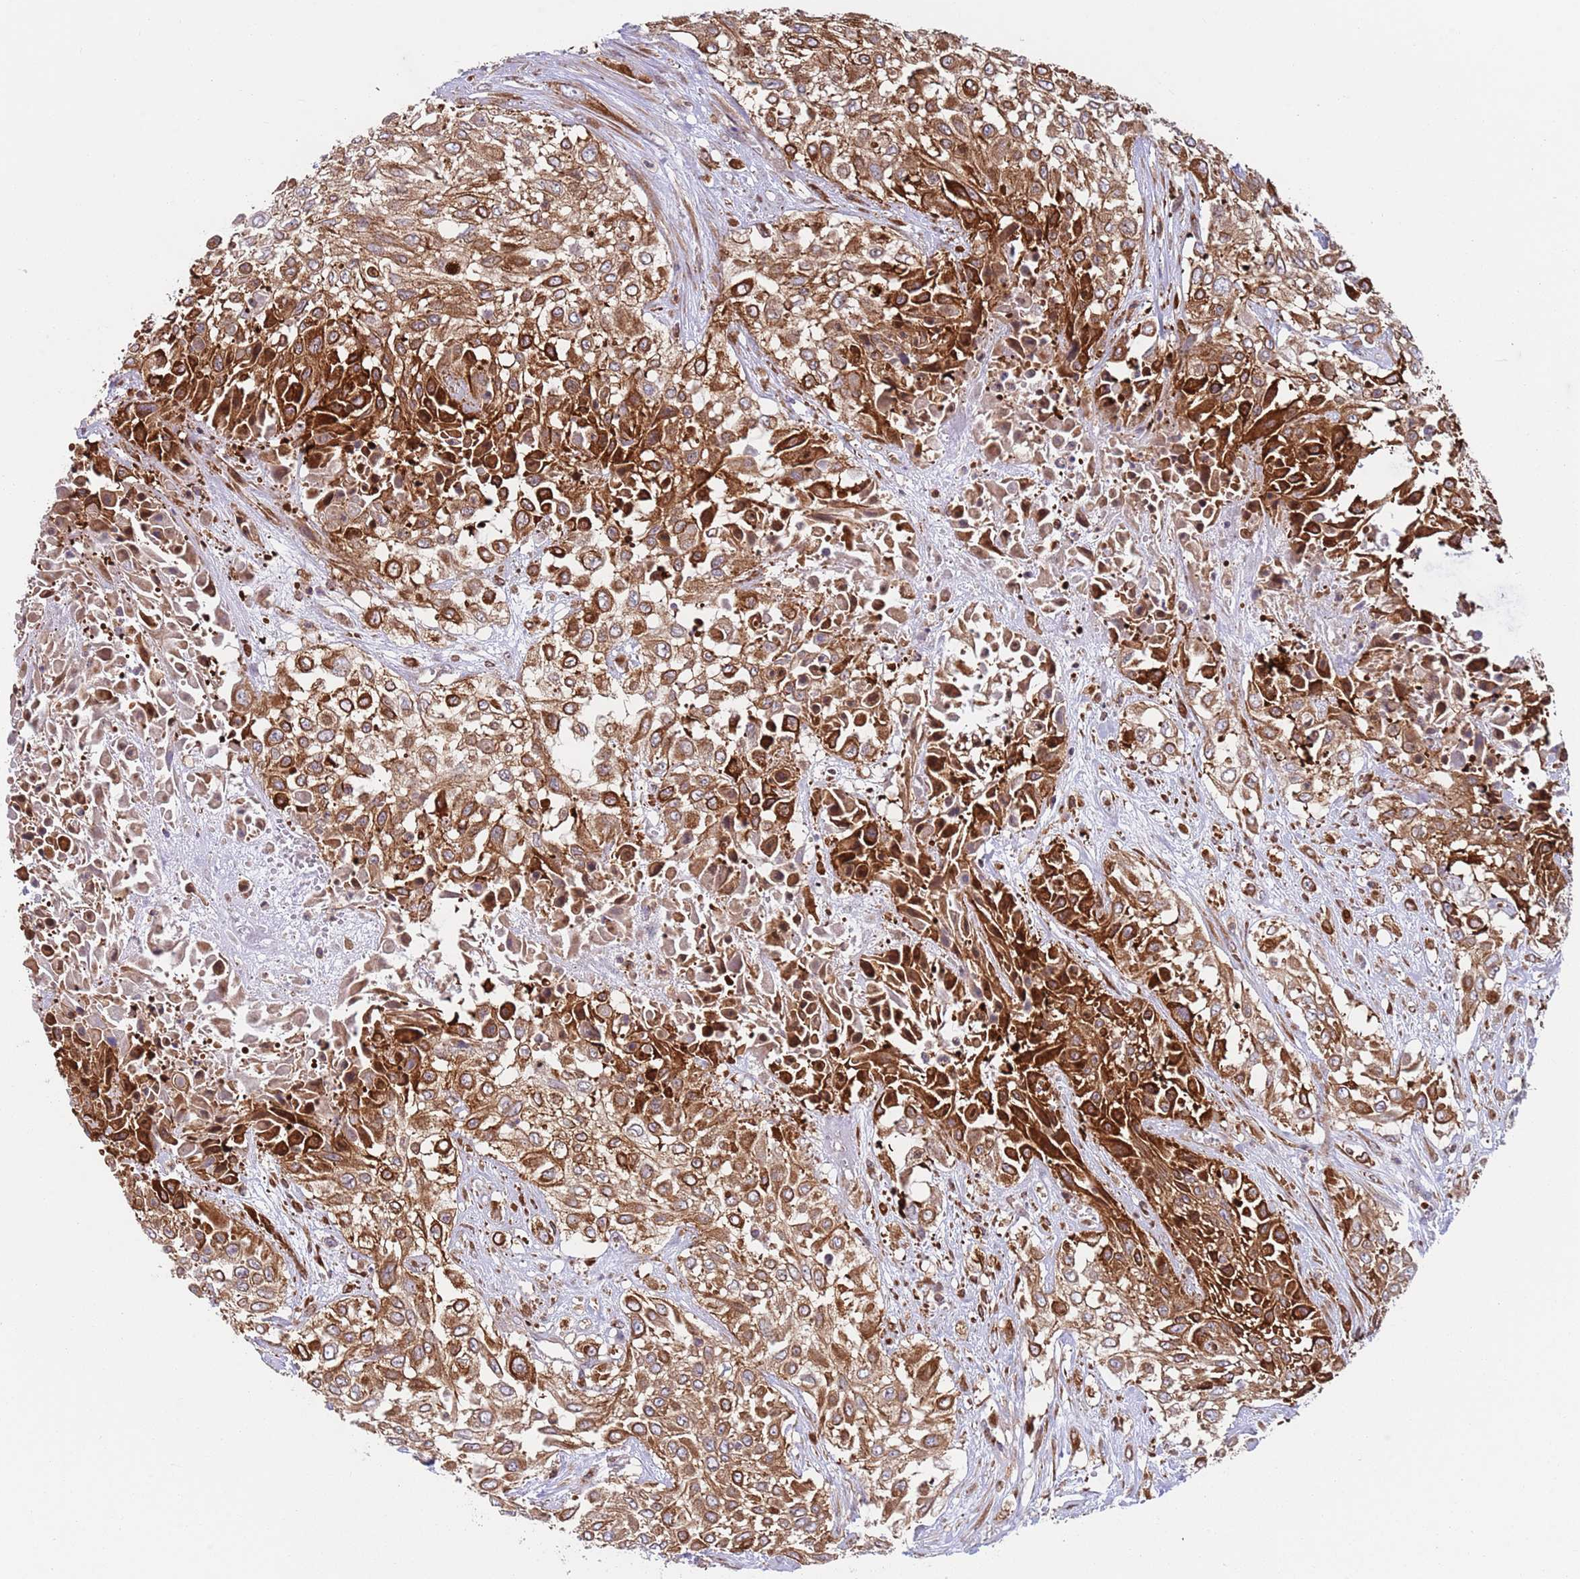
{"staining": {"intensity": "strong", "quantity": ">75%", "location": "cytoplasmic/membranous"}, "tissue": "urothelial cancer", "cell_type": "Tumor cells", "image_type": "cancer", "snomed": [{"axis": "morphology", "description": "Urothelial carcinoma, High grade"}, {"axis": "topography", "description": "Urinary bladder"}], "caption": "Immunohistochemical staining of human high-grade urothelial carcinoma displays high levels of strong cytoplasmic/membranous protein staining in approximately >75% of tumor cells. Immunohistochemistry stains the protein of interest in brown and the nuclei are stained blue.", "gene": "ZMYM5", "patient": {"sex": "male", "age": 57}}